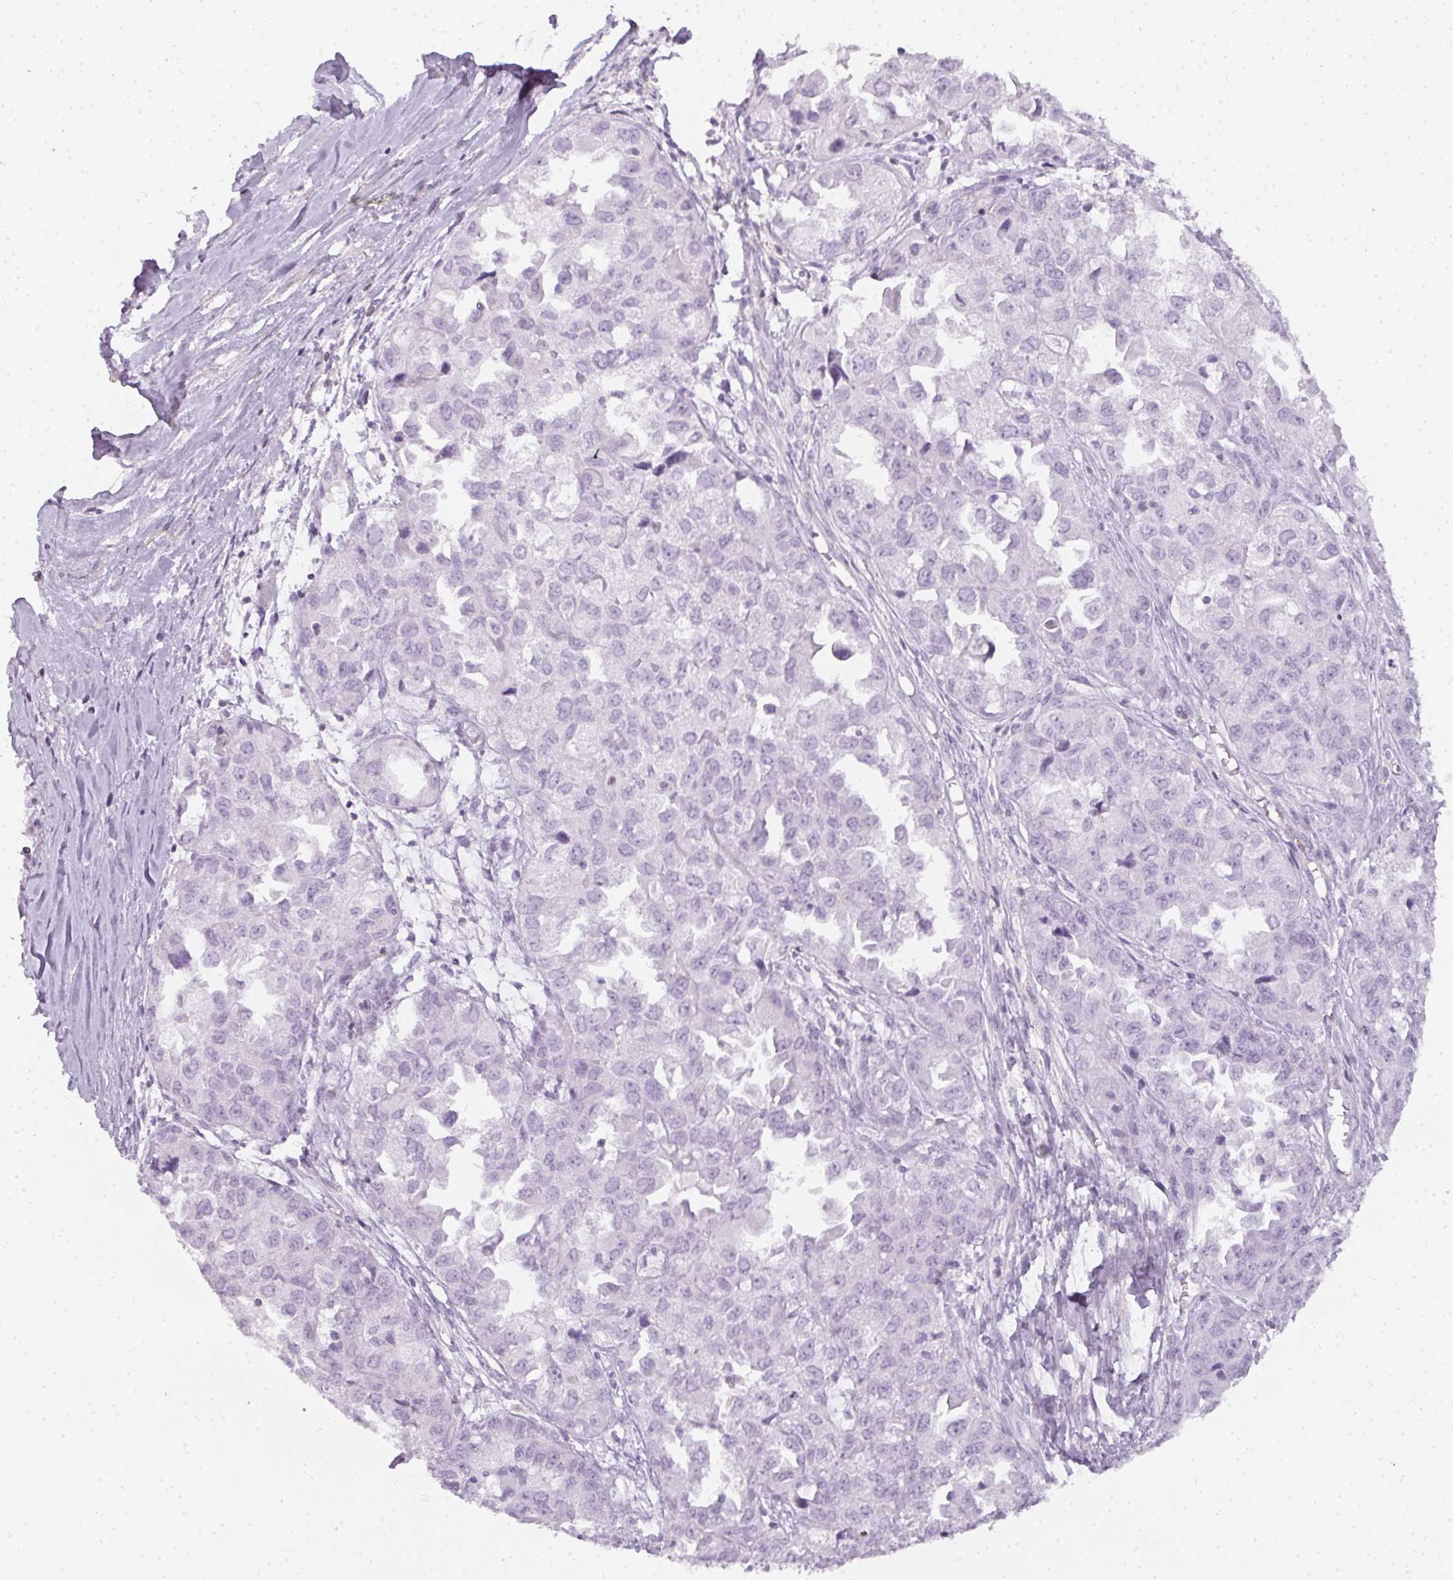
{"staining": {"intensity": "negative", "quantity": "none", "location": "none"}, "tissue": "ovarian cancer", "cell_type": "Tumor cells", "image_type": "cancer", "snomed": [{"axis": "morphology", "description": "Cystadenocarcinoma, serous, NOS"}, {"axis": "topography", "description": "Ovary"}], "caption": "Immunohistochemistry (IHC) image of neoplastic tissue: human ovarian cancer stained with DAB (3,3'-diaminobenzidine) demonstrates no significant protein positivity in tumor cells.", "gene": "TMEM42", "patient": {"sex": "female", "age": 84}}